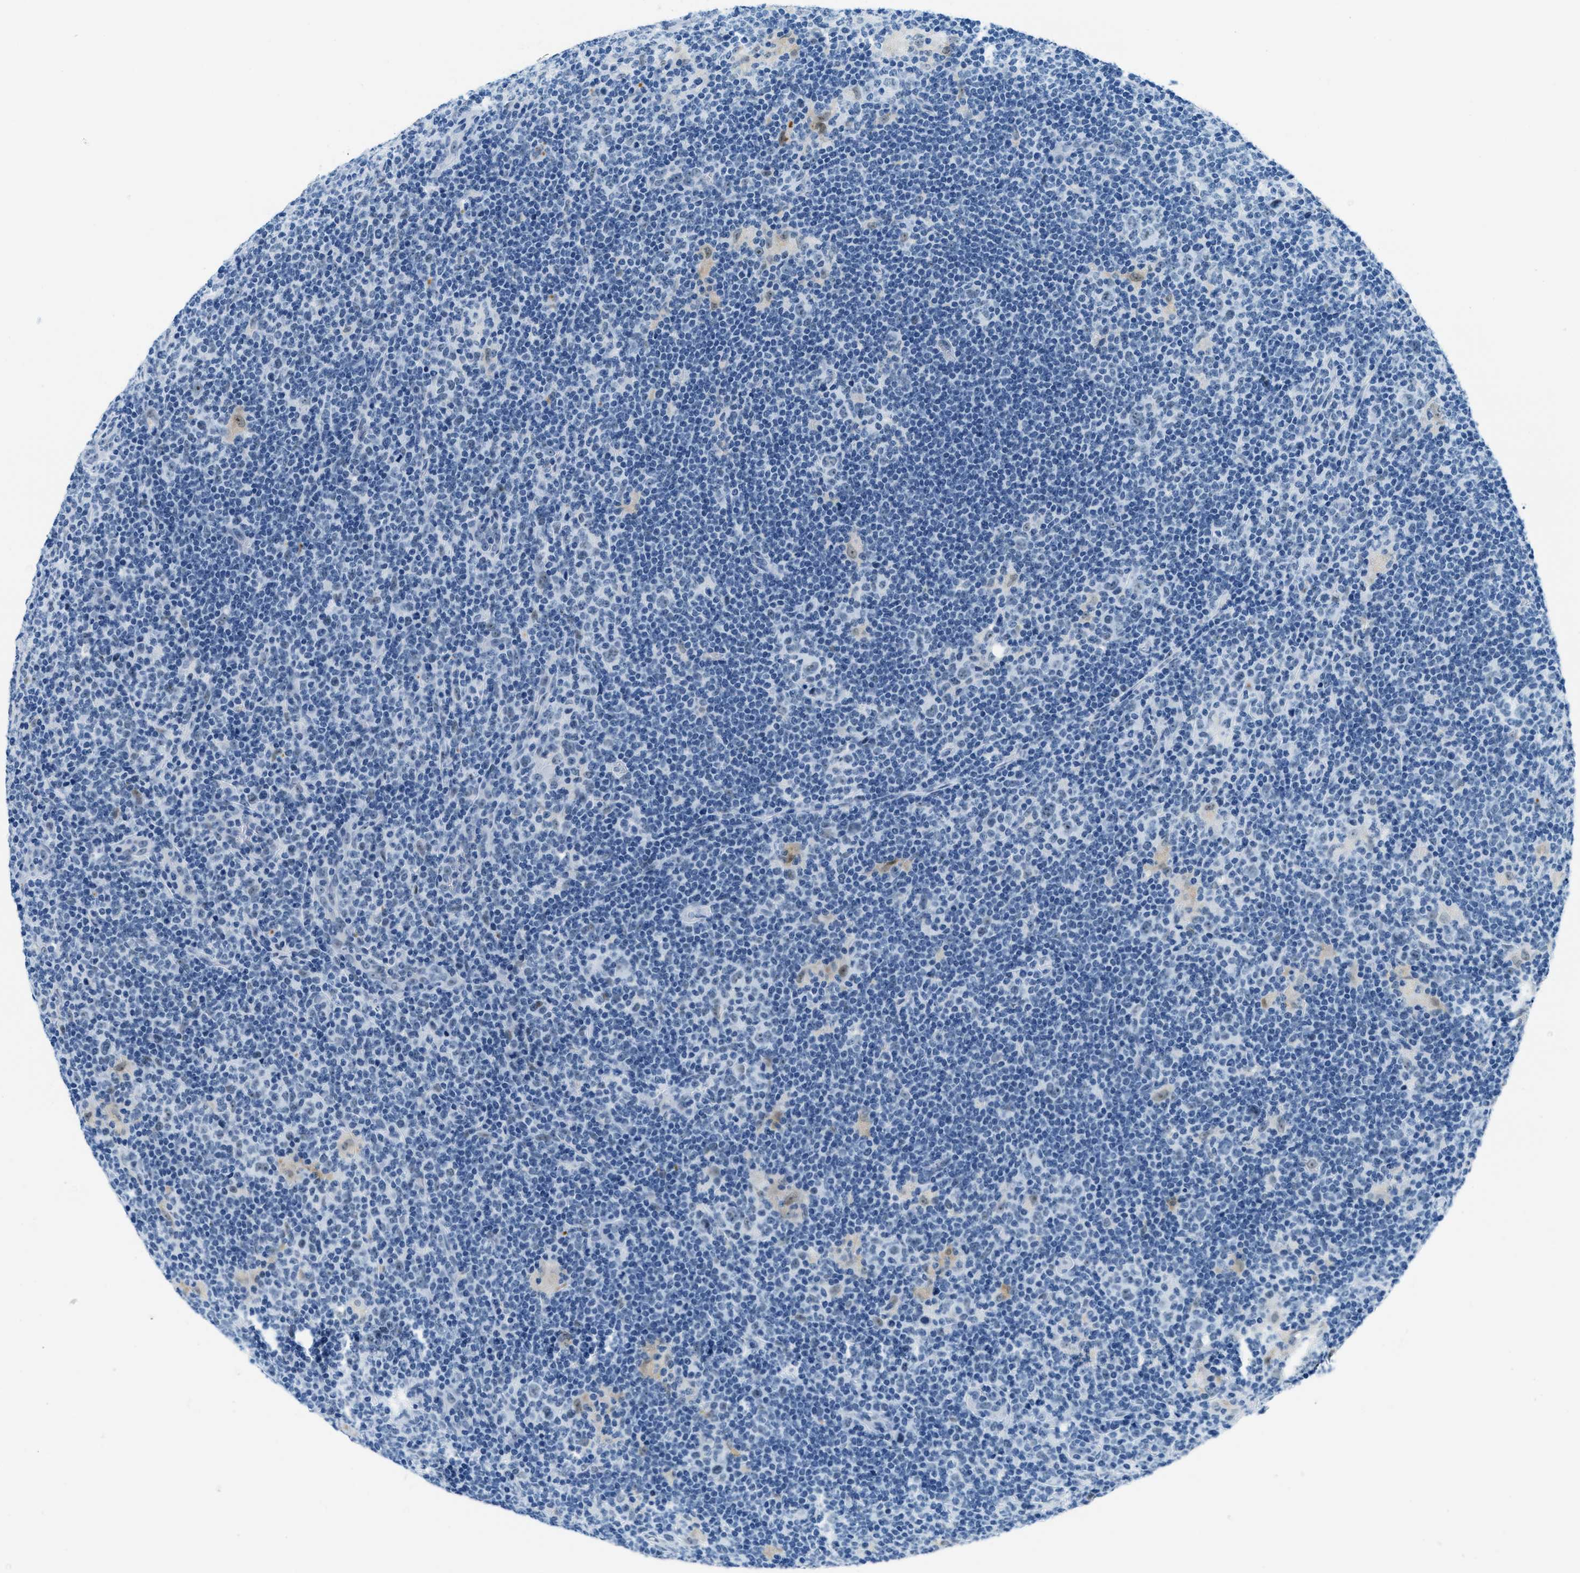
{"staining": {"intensity": "weak", "quantity": "25%-75%", "location": "cytoplasmic/membranous,nuclear"}, "tissue": "lymphoma", "cell_type": "Tumor cells", "image_type": "cancer", "snomed": [{"axis": "morphology", "description": "Hodgkin's disease, NOS"}, {"axis": "topography", "description": "Lymph node"}], "caption": "This is an image of immunohistochemistry (IHC) staining of lymphoma, which shows weak staining in the cytoplasmic/membranous and nuclear of tumor cells.", "gene": "PLA2G2A", "patient": {"sex": "female", "age": 57}}